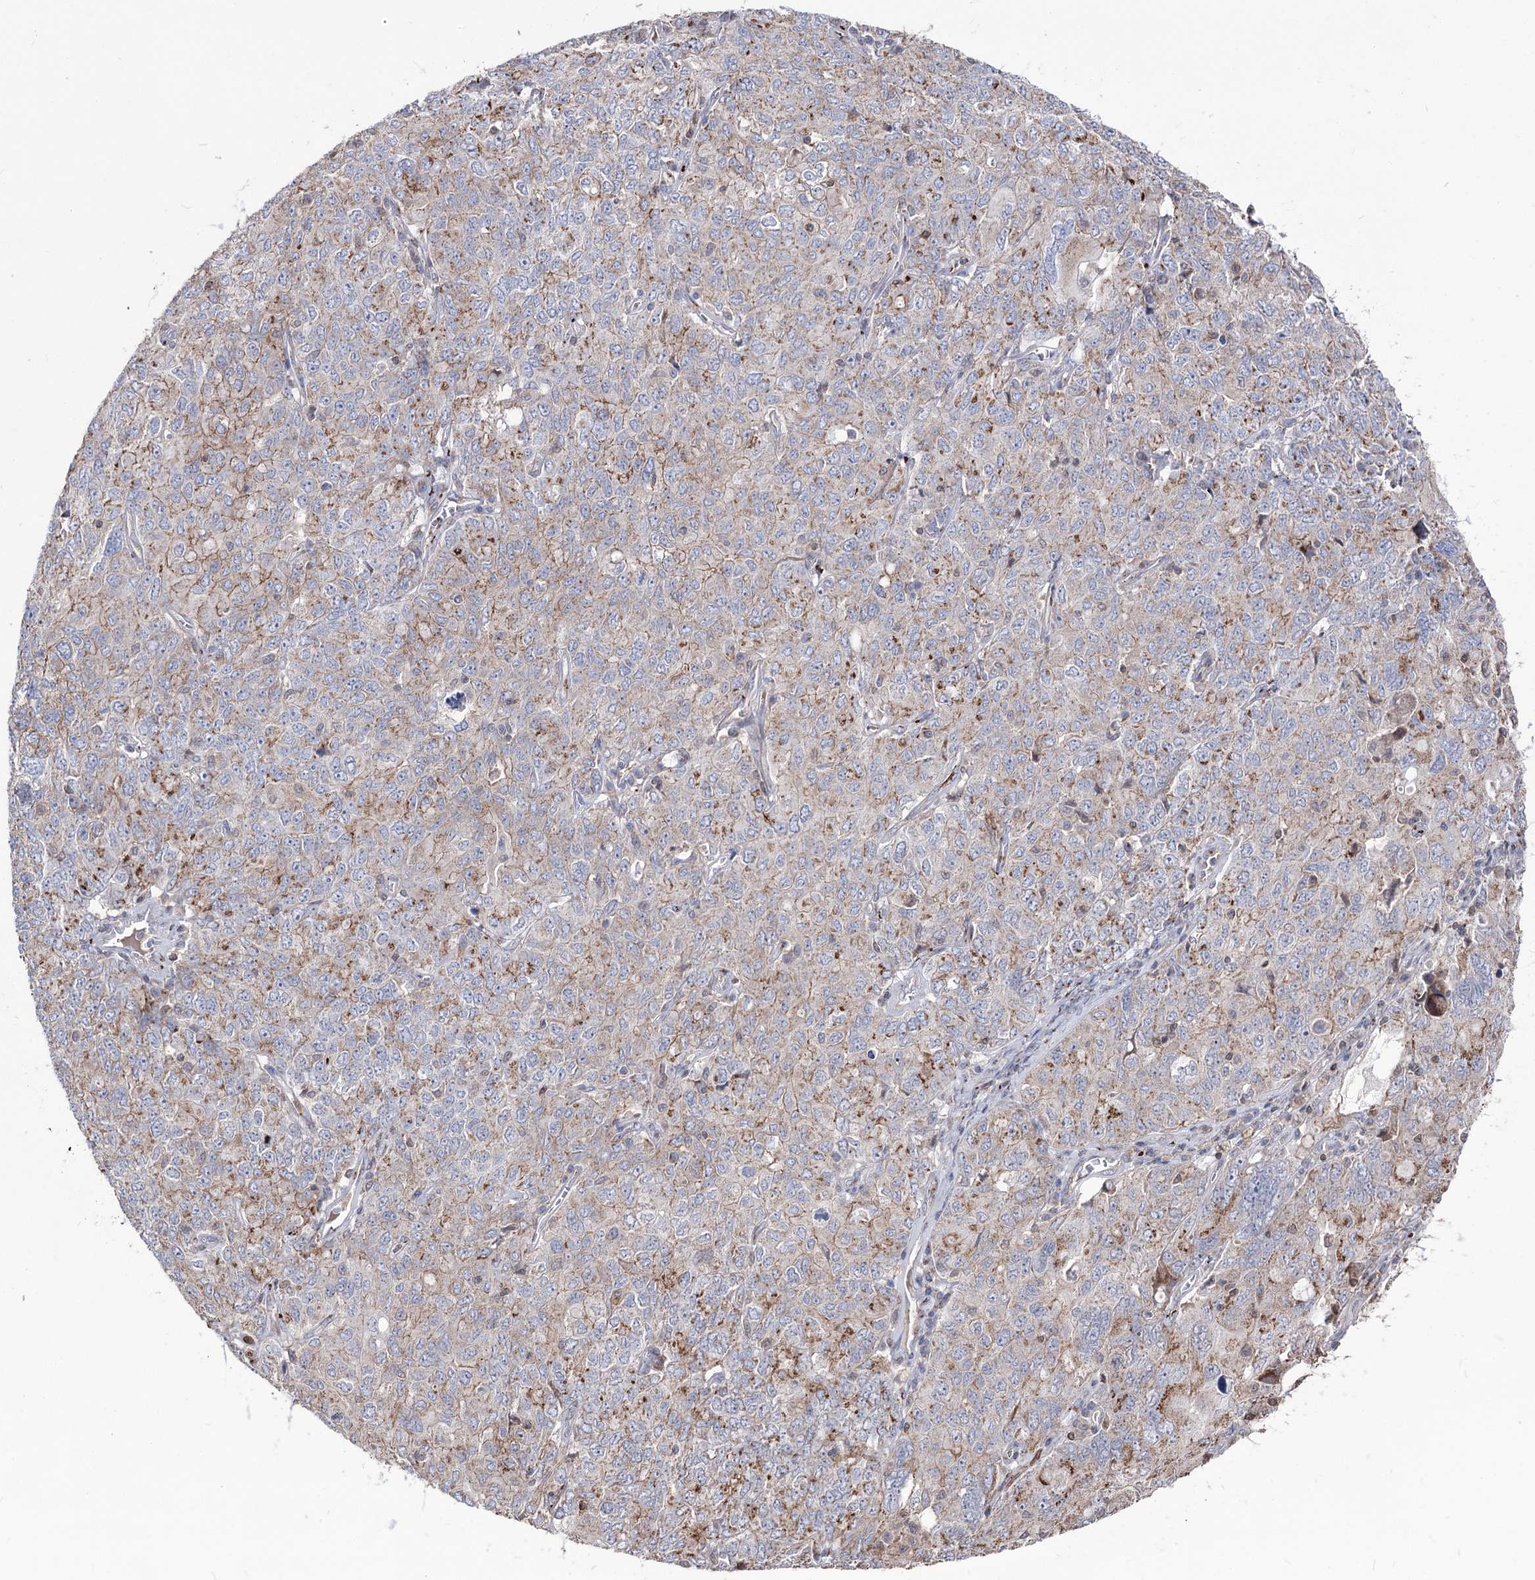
{"staining": {"intensity": "strong", "quantity": "<25%", "location": "cytoplasmic/membranous"}, "tissue": "ovarian cancer", "cell_type": "Tumor cells", "image_type": "cancer", "snomed": [{"axis": "morphology", "description": "Carcinoma, endometroid"}, {"axis": "topography", "description": "Ovary"}], "caption": "Strong cytoplasmic/membranous expression for a protein is present in about <25% of tumor cells of endometroid carcinoma (ovarian) using immunohistochemistry (IHC).", "gene": "ARHGAP20", "patient": {"sex": "female", "age": 62}}